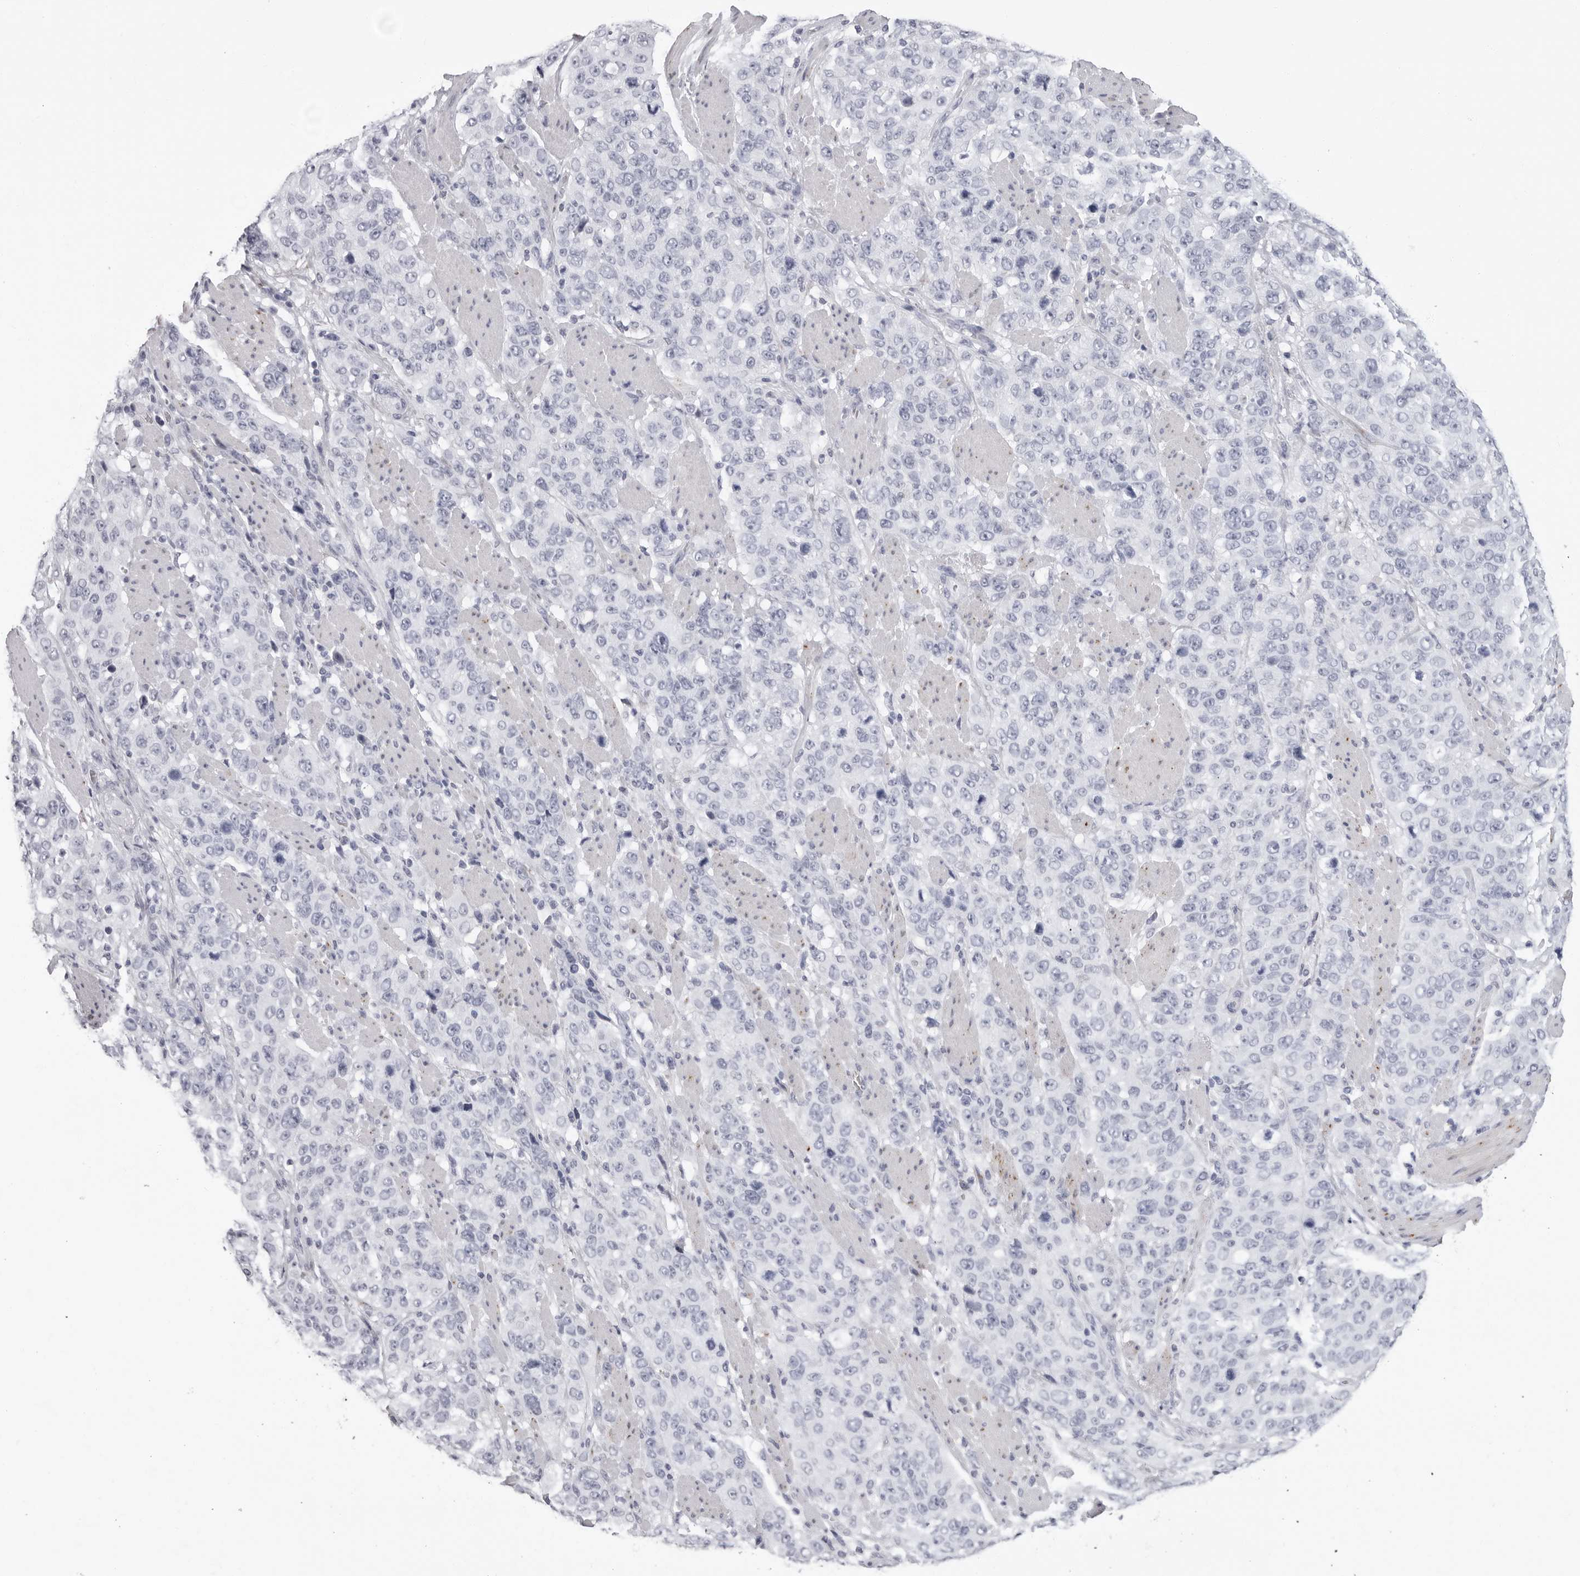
{"staining": {"intensity": "negative", "quantity": "none", "location": "none"}, "tissue": "stomach cancer", "cell_type": "Tumor cells", "image_type": "cancer", "snomed": [{"axis": "morphology", "description": "Adenocarcinoma, NOS"}, {"axis": "topography", "description": "Stomach"}], "caption": "DAB immunohistochemical staining of adenocarcinoma (stomach) displays no significant expression in tumor cells.", "gene": "ERICH3", "patient": {"sex": "male", "age": 48}}